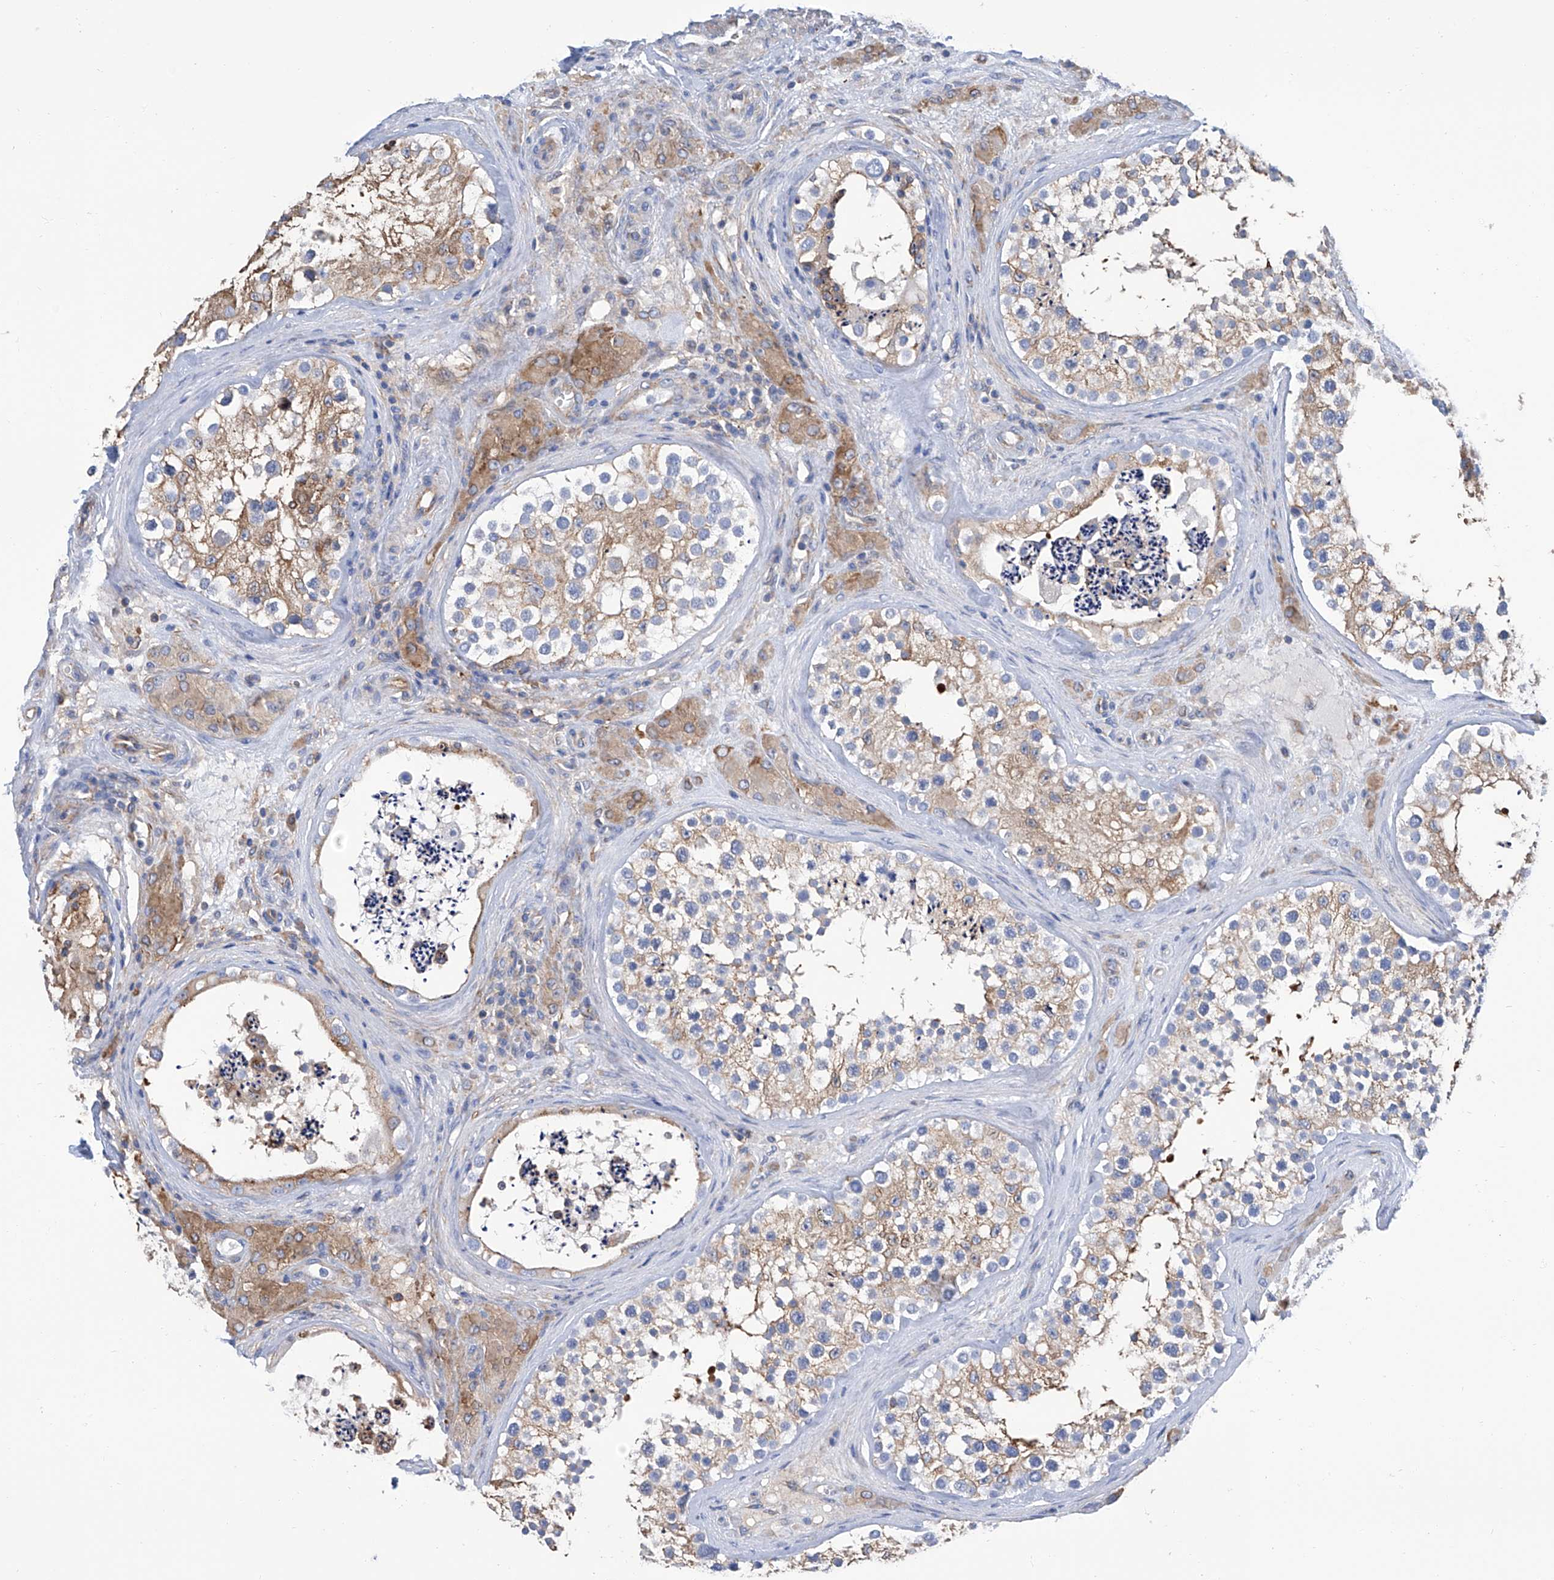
{"staining": {"intensity": "moderate", "quantity": "25%-75%", "location": "cytoplasmic/membranous"}, "tissue": "testis", "cell_type": "Cells in seminiferous ducts", "image_type": "normal", "snomed": [{"axis": "morphology", "description": "Normal tissue, NOS"}, {"axis": "topography", "description": "Testis"}], "caption": "IHC photomicrograph of normal testis stained for a protein (brown), which displays medium levels of moderate cytoplasmic/membranous positivity in about 25%-75% of cells in seminiferous ducts.", "gene": "GPT", "patient": {"sex": "male", "age": 46}}